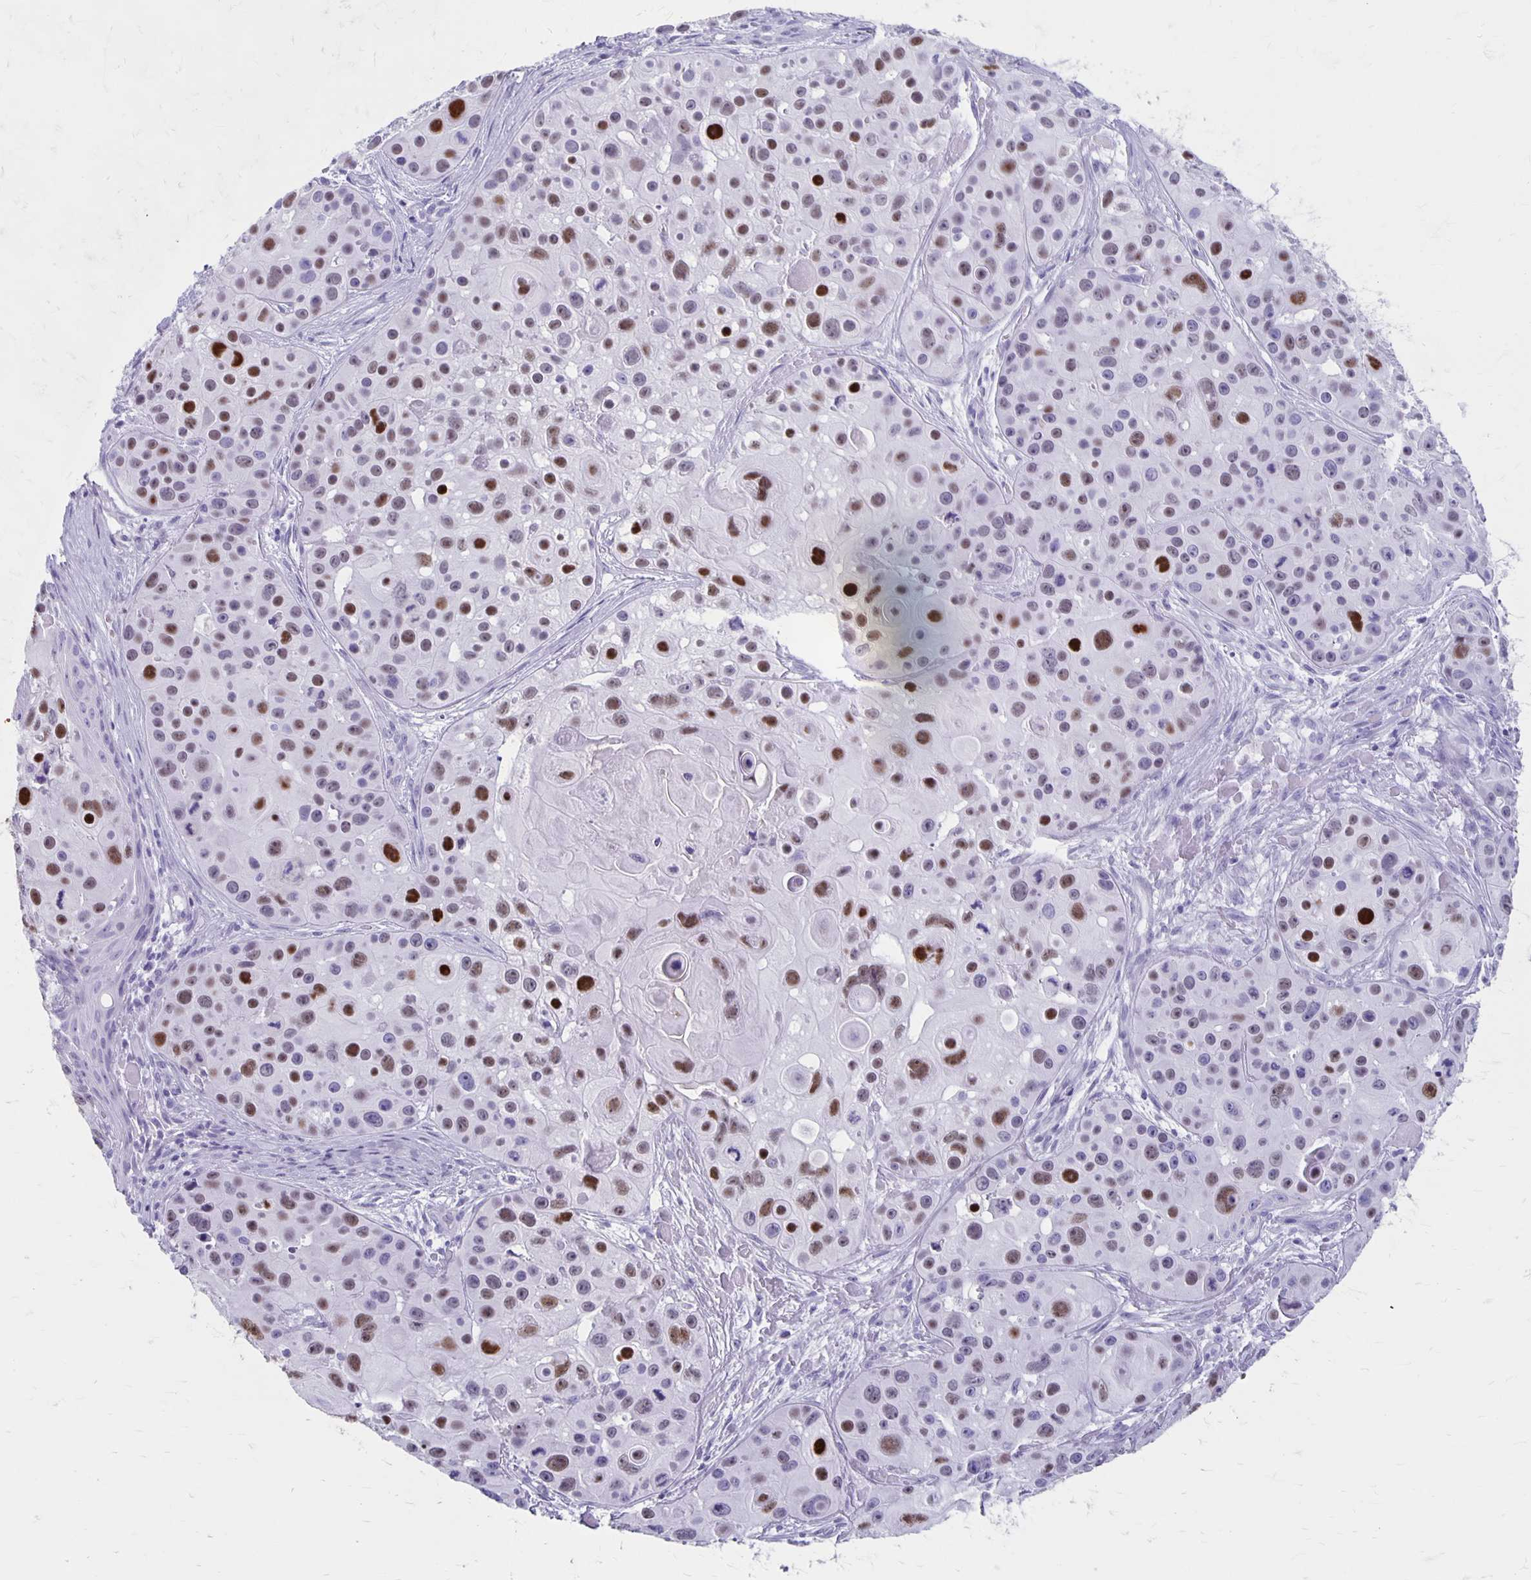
{"staining": {"intensity": "moderate", "quantity": "25%-75%", "location": "nuclear"}, "tissue": "skin cancer", "cell_type": "Tumor cells", "image_type": "cancer", "snomed": [{"axis": "morphology", "description": "Squamous cell carcinoma, NOS"}, {"axis": "topography", "description": "Skin"}], "caption": "Tumor cells show medium levels of moderate nuclear staining in about 25%-75% of cells in skin squamous cell carcinoma.", "gene": "MAGEC2", "patient": {"sex": "male", "age": 92}}